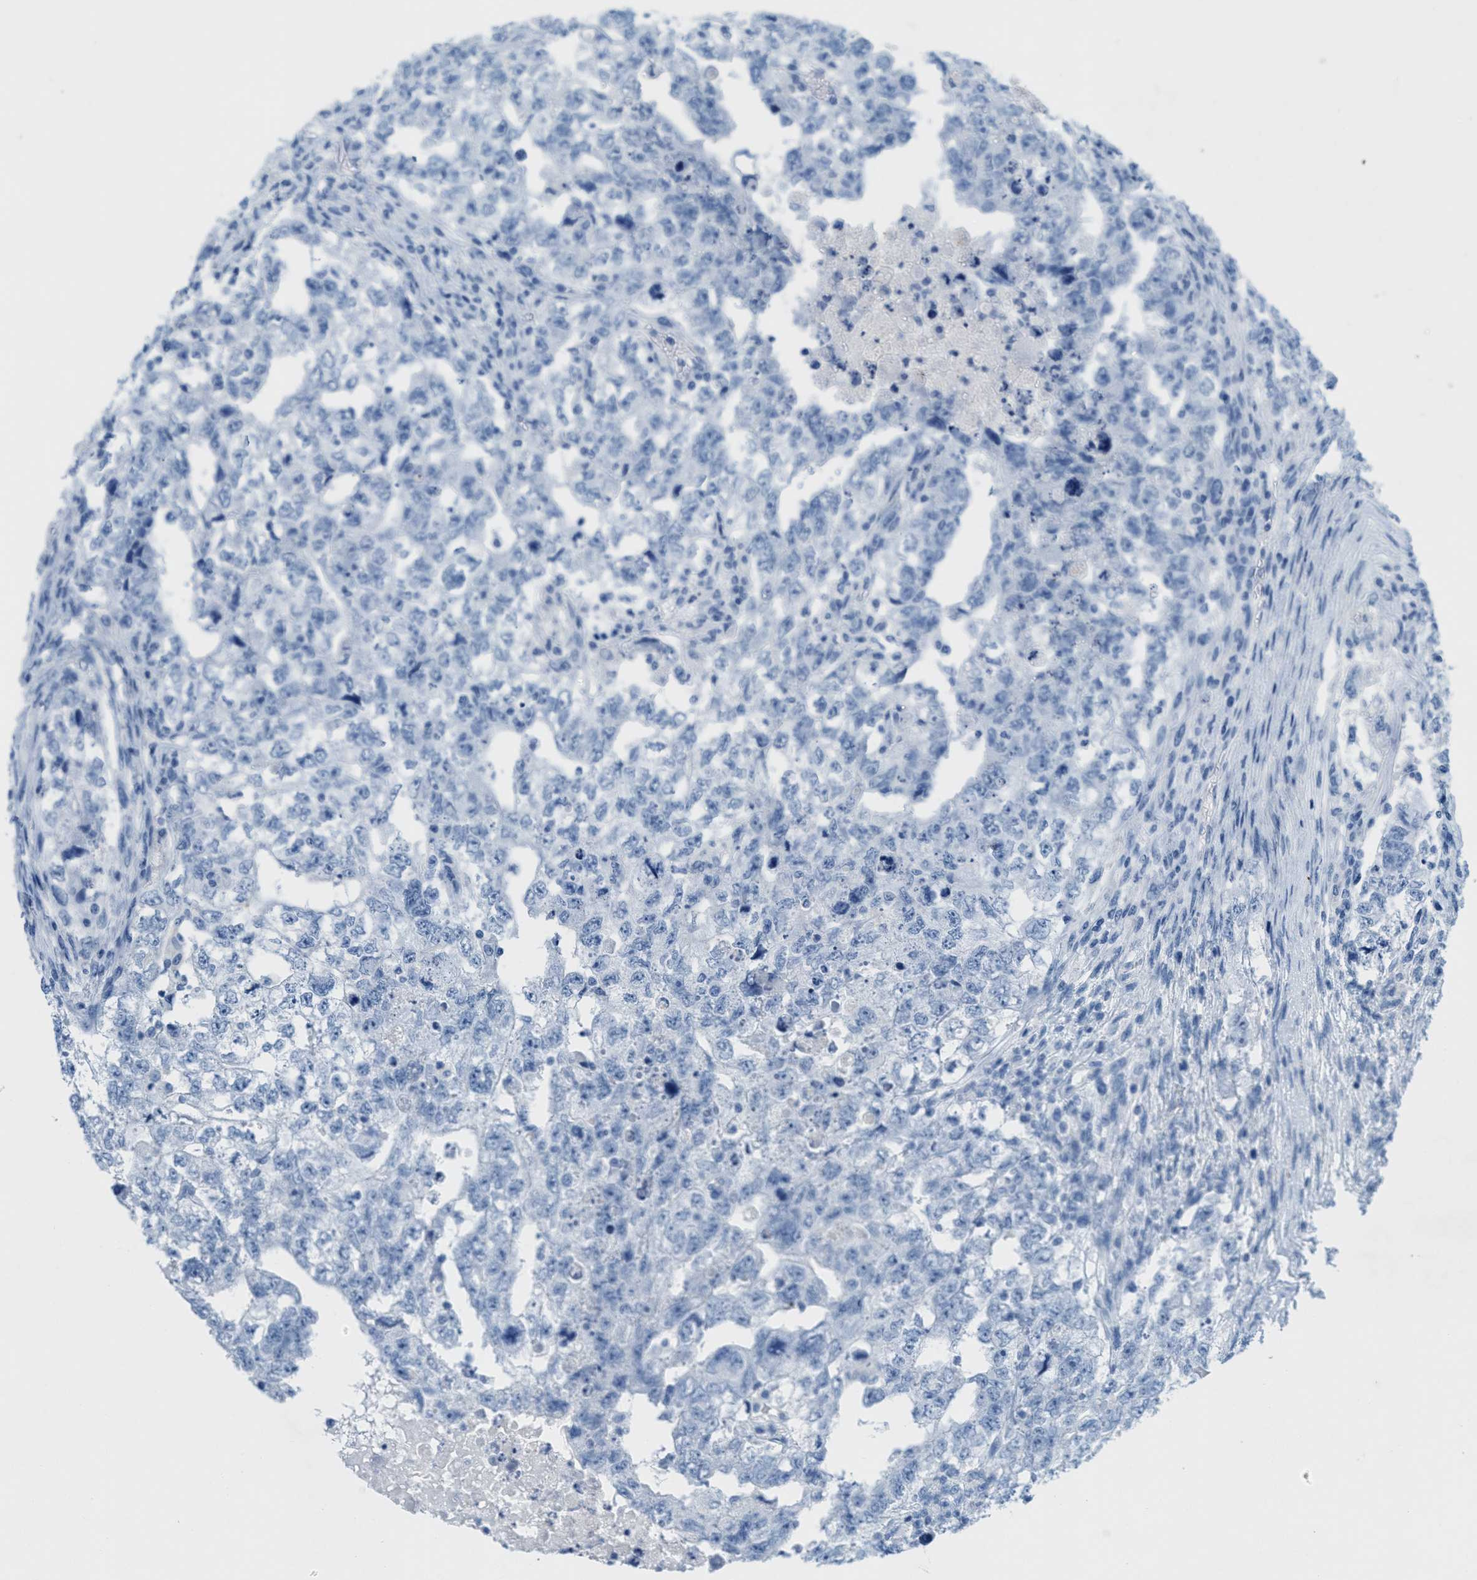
{"staining": {"intensity": "negative", "quantity": "none", "location": "none"}, "tissue": "testis cancer", "cell_type": "Tumor cells", "image_type": "cancer", "snomed": [{"axis": "morphology", "description": "Carcinoma, Embryonal, NOS"}, {"axis": "topography", "description": "Testis"}], "caption": "Tumor cells are negative for brown protein staining in embryonal carcinoma (testis).", "gene": "GPM6A", "patient": {"sex": "male", "age": 36}}